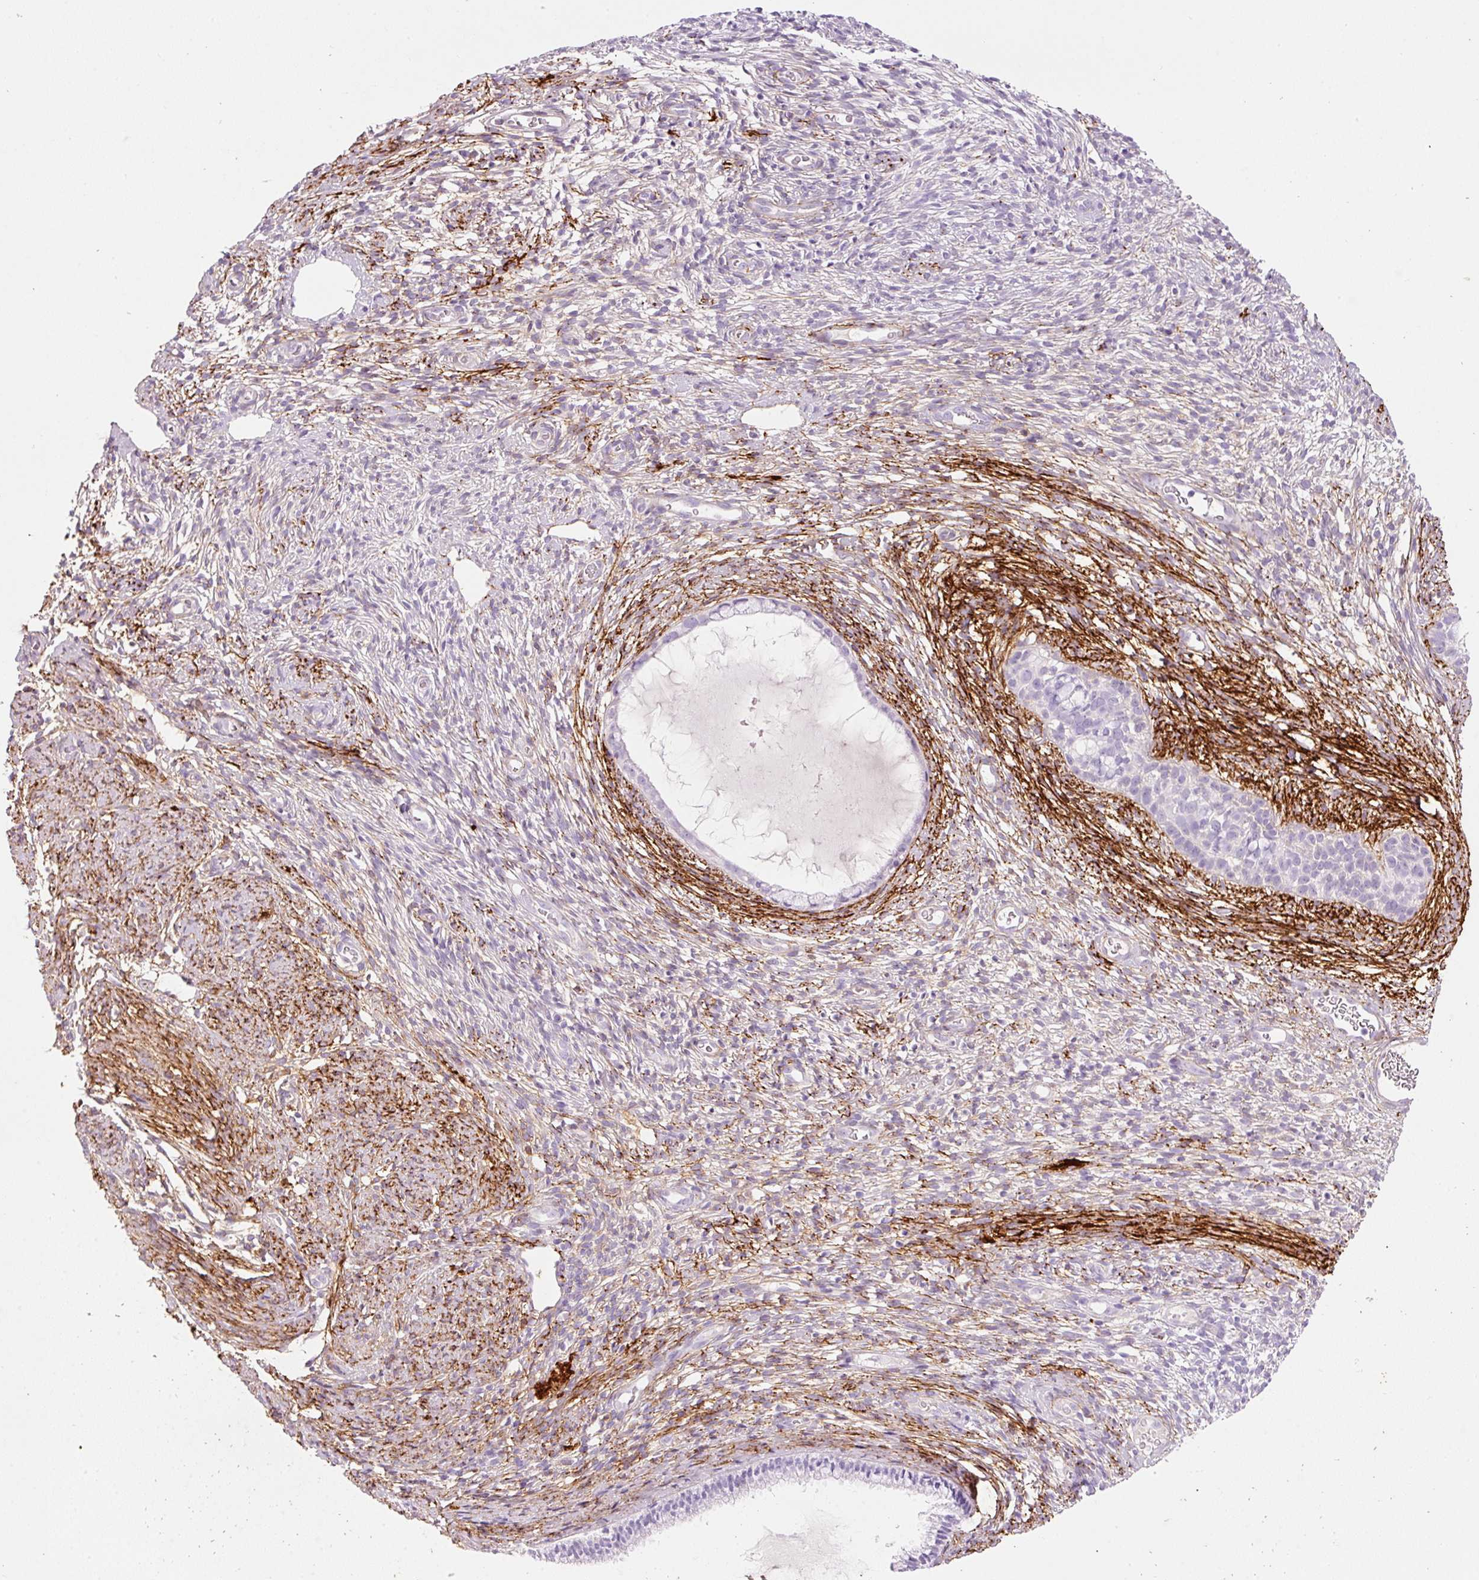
{"staining": {"intensity": "negative", "quantity": "none", "location": "none"}, "tissue": "cervix", "cell_type": "Glandular cells", "image_type": "normal", "snomed": [{"axis": "morphology", "description": "Normal tissue, NOS"}, {"axis": "topography", "description": "Cervix"}], "caption": "High power microscopy micrograph of an immunohistochemistry histopathology image of unremarkable cervix, revealing no significant expression in glandular cells.", "gene": "MFAP4", "patient": {"sex": "female", "age": 76}}